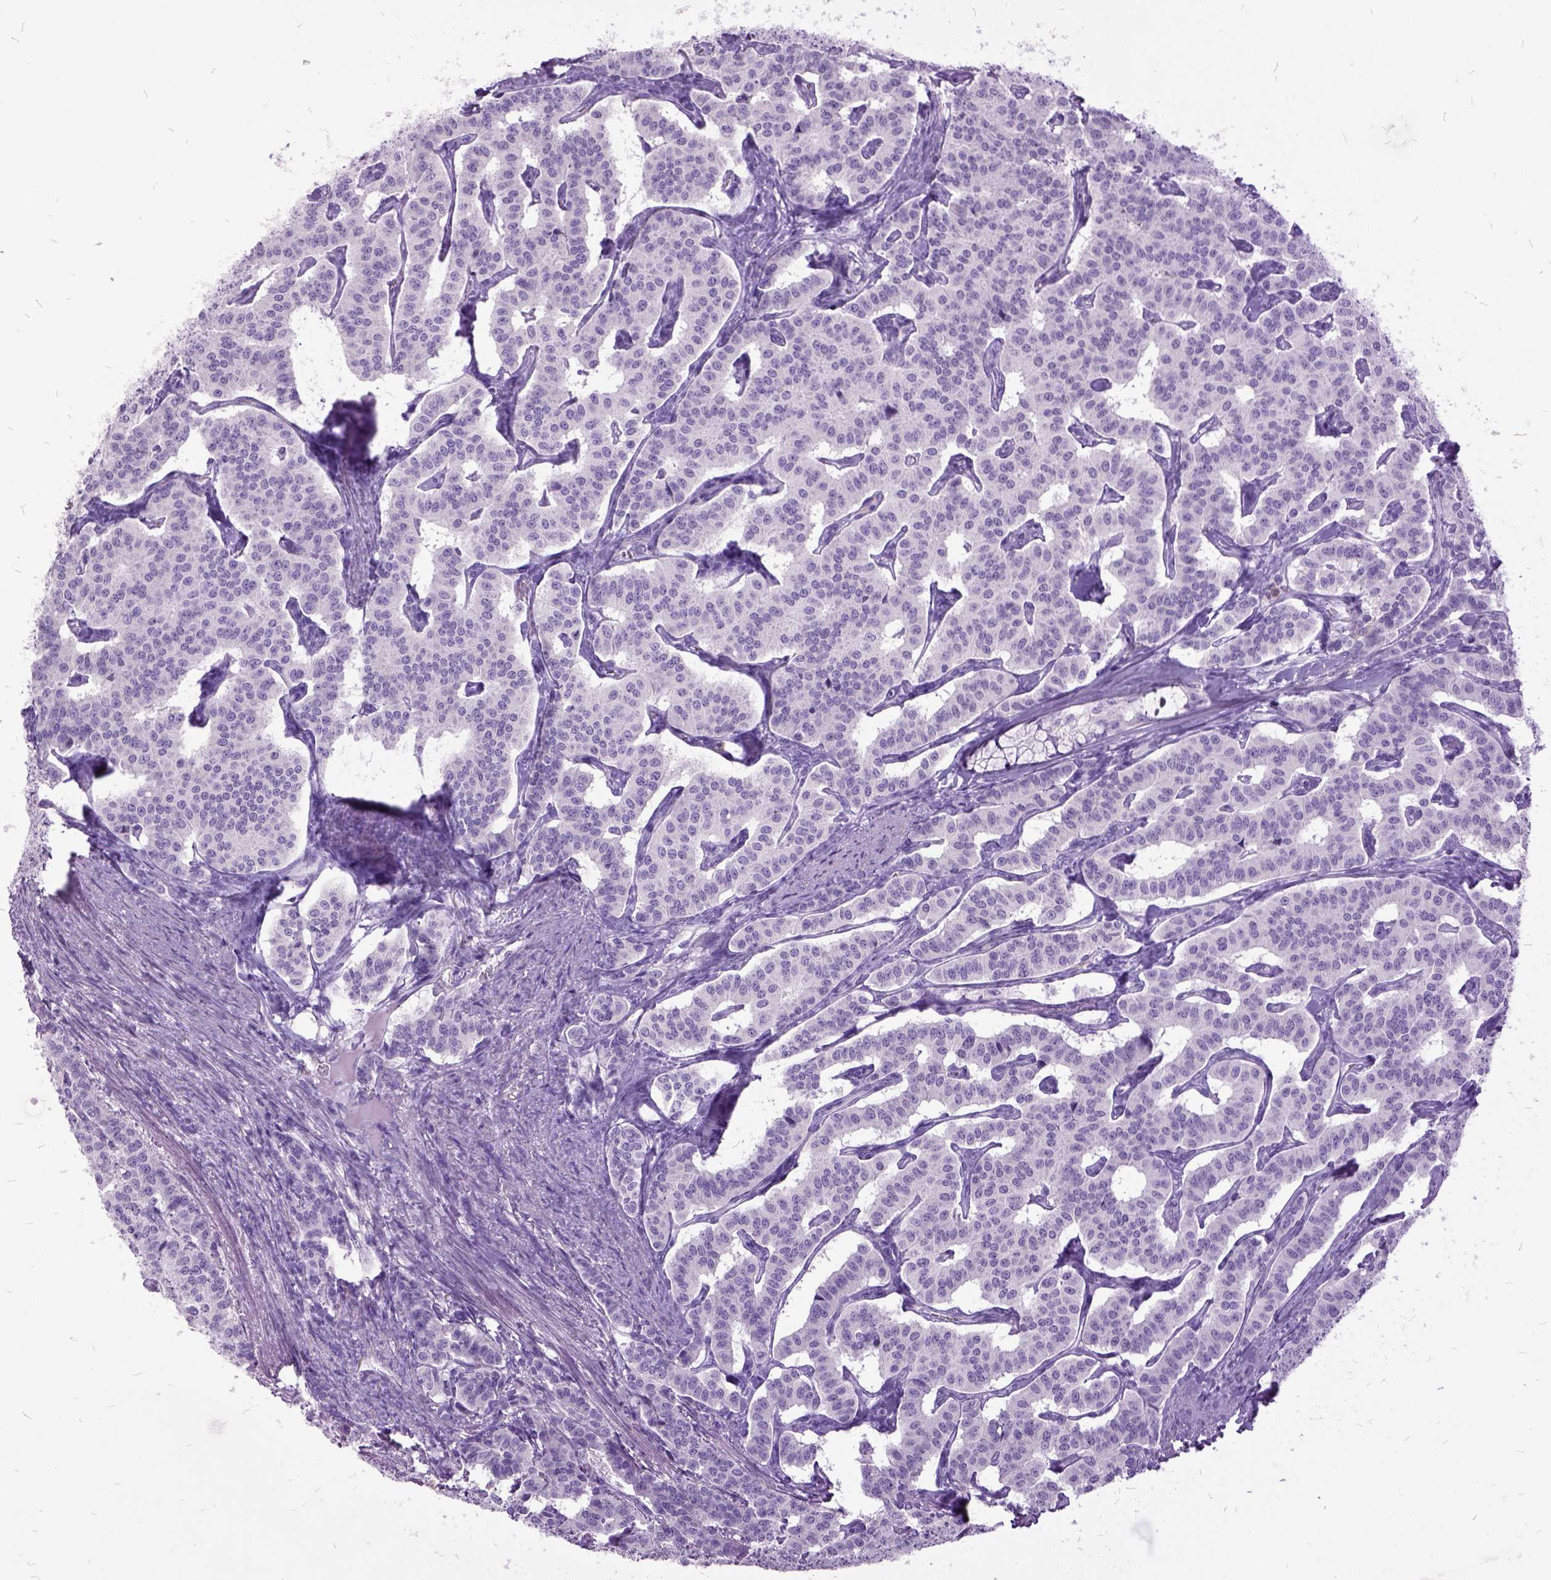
{"staining": {"intensity": "negative", "quantity": "none", "location": "none"}, "tissue": "carcinoid", "cell_type": "Tumor cells", "image_type": "cancer", "snomed": [{"axis": "morphology", "description": "Carcinoid, malignant, NOS"}, {"axis": "topography", "description": "Lung"}], "caption": "The IHC micrograph has no significant expression in tumor cells of carcinoid (malignant) tissue.", "gene": "MME", "patient": {"sex": "female", "age": 46}}